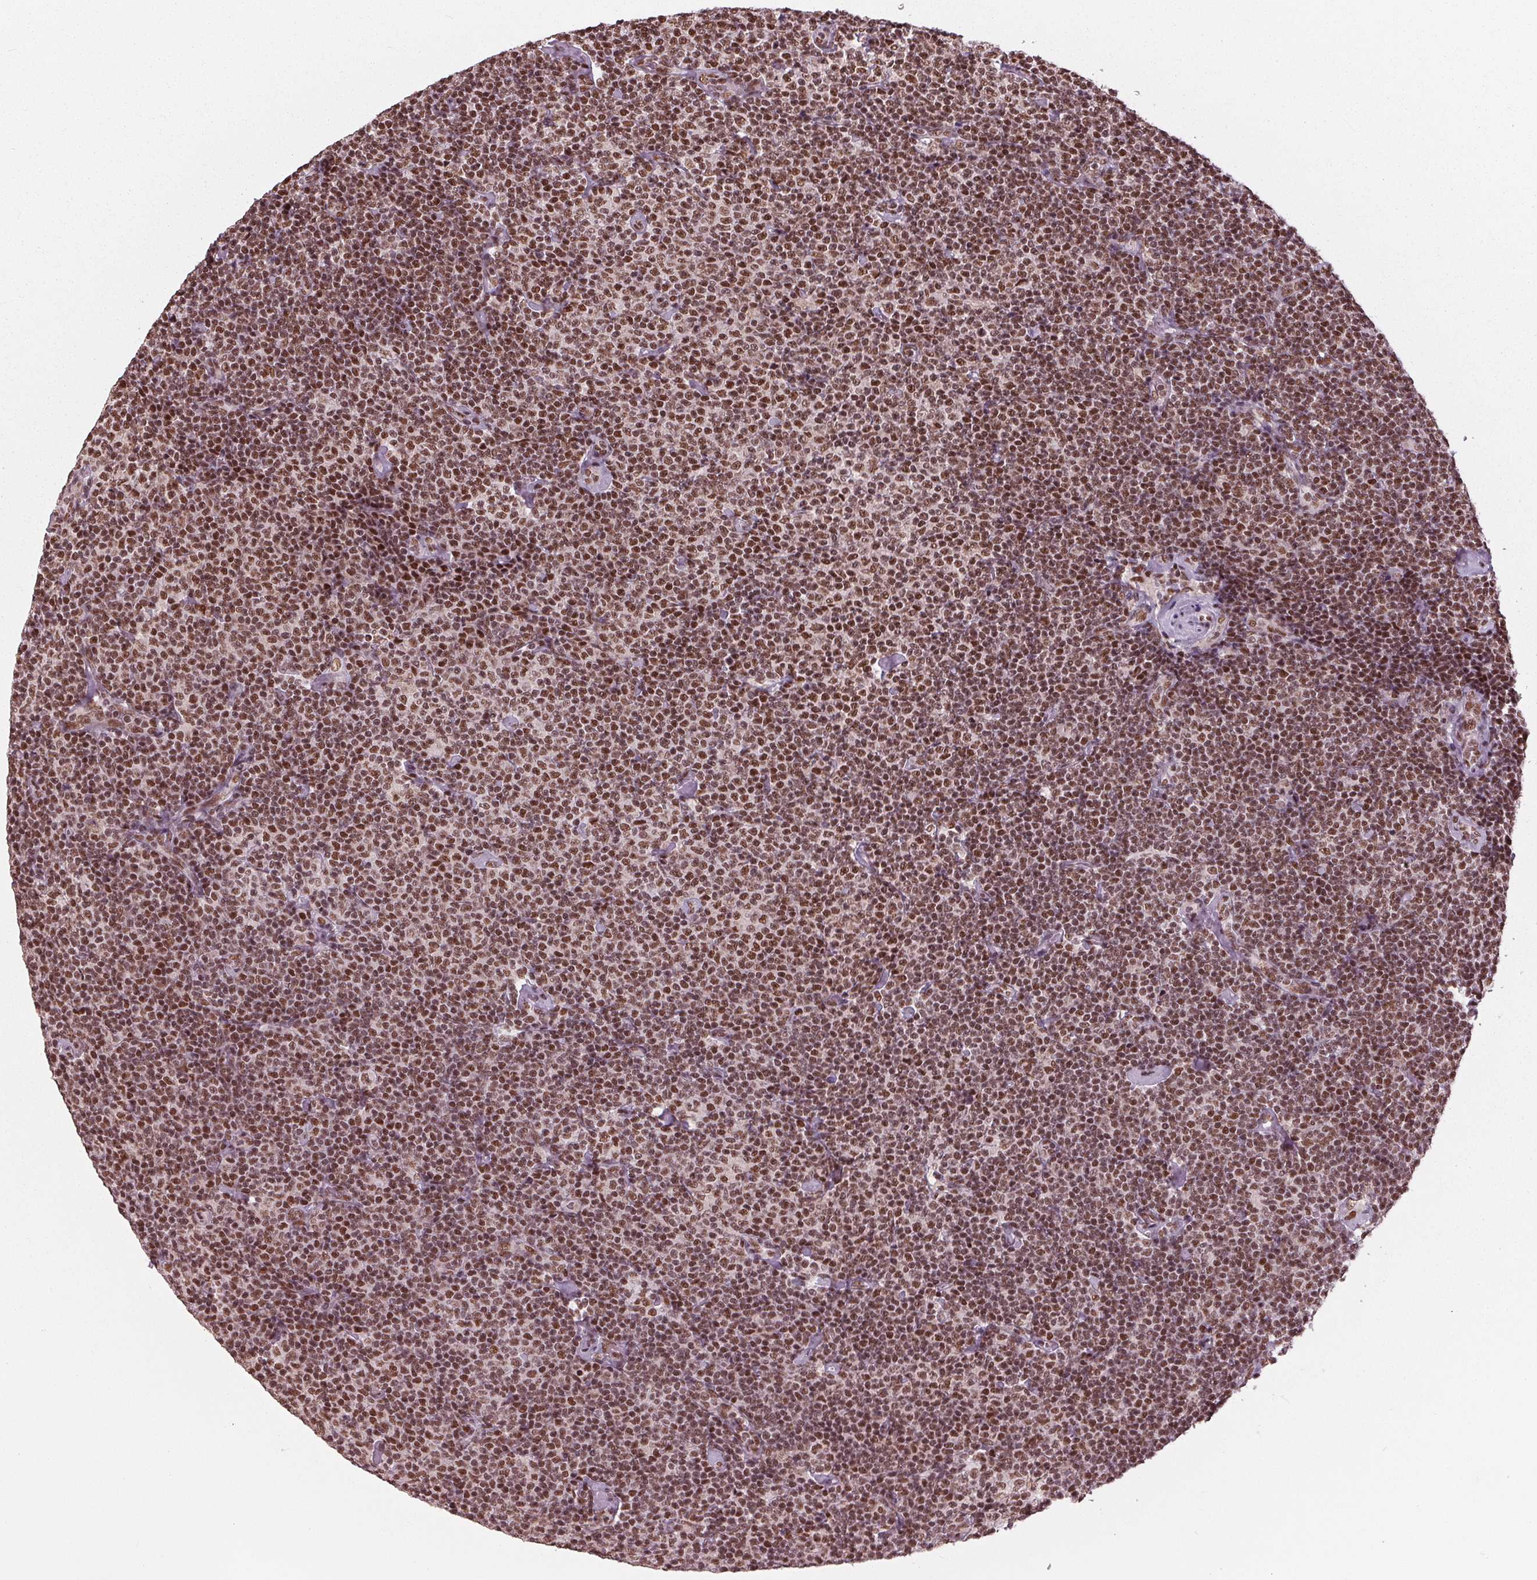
{"staining": {"intensity": "strong", "quantity": ">75%", "location": "nuclear"}, "tissue": "lymphoma", "cell_type": "Tumor cells", "image_type": "cancer", "snomed": [{"axis": "morphology", "description": "Malignant lymphoma, non-Hodgkin's type, Low grade"}, {"axis": "topography", "description": "Lymph node"}], "caption": "Immunohistochemical staining of lymphoma reveals high levels of strong nuclear protein staining in approximately >75% of tumor cells. (brown staining indicates protein expression, while blue staining denotes nuclei).", "gene": "LSM2", "patient": {"sex": "male", "age": 81}}